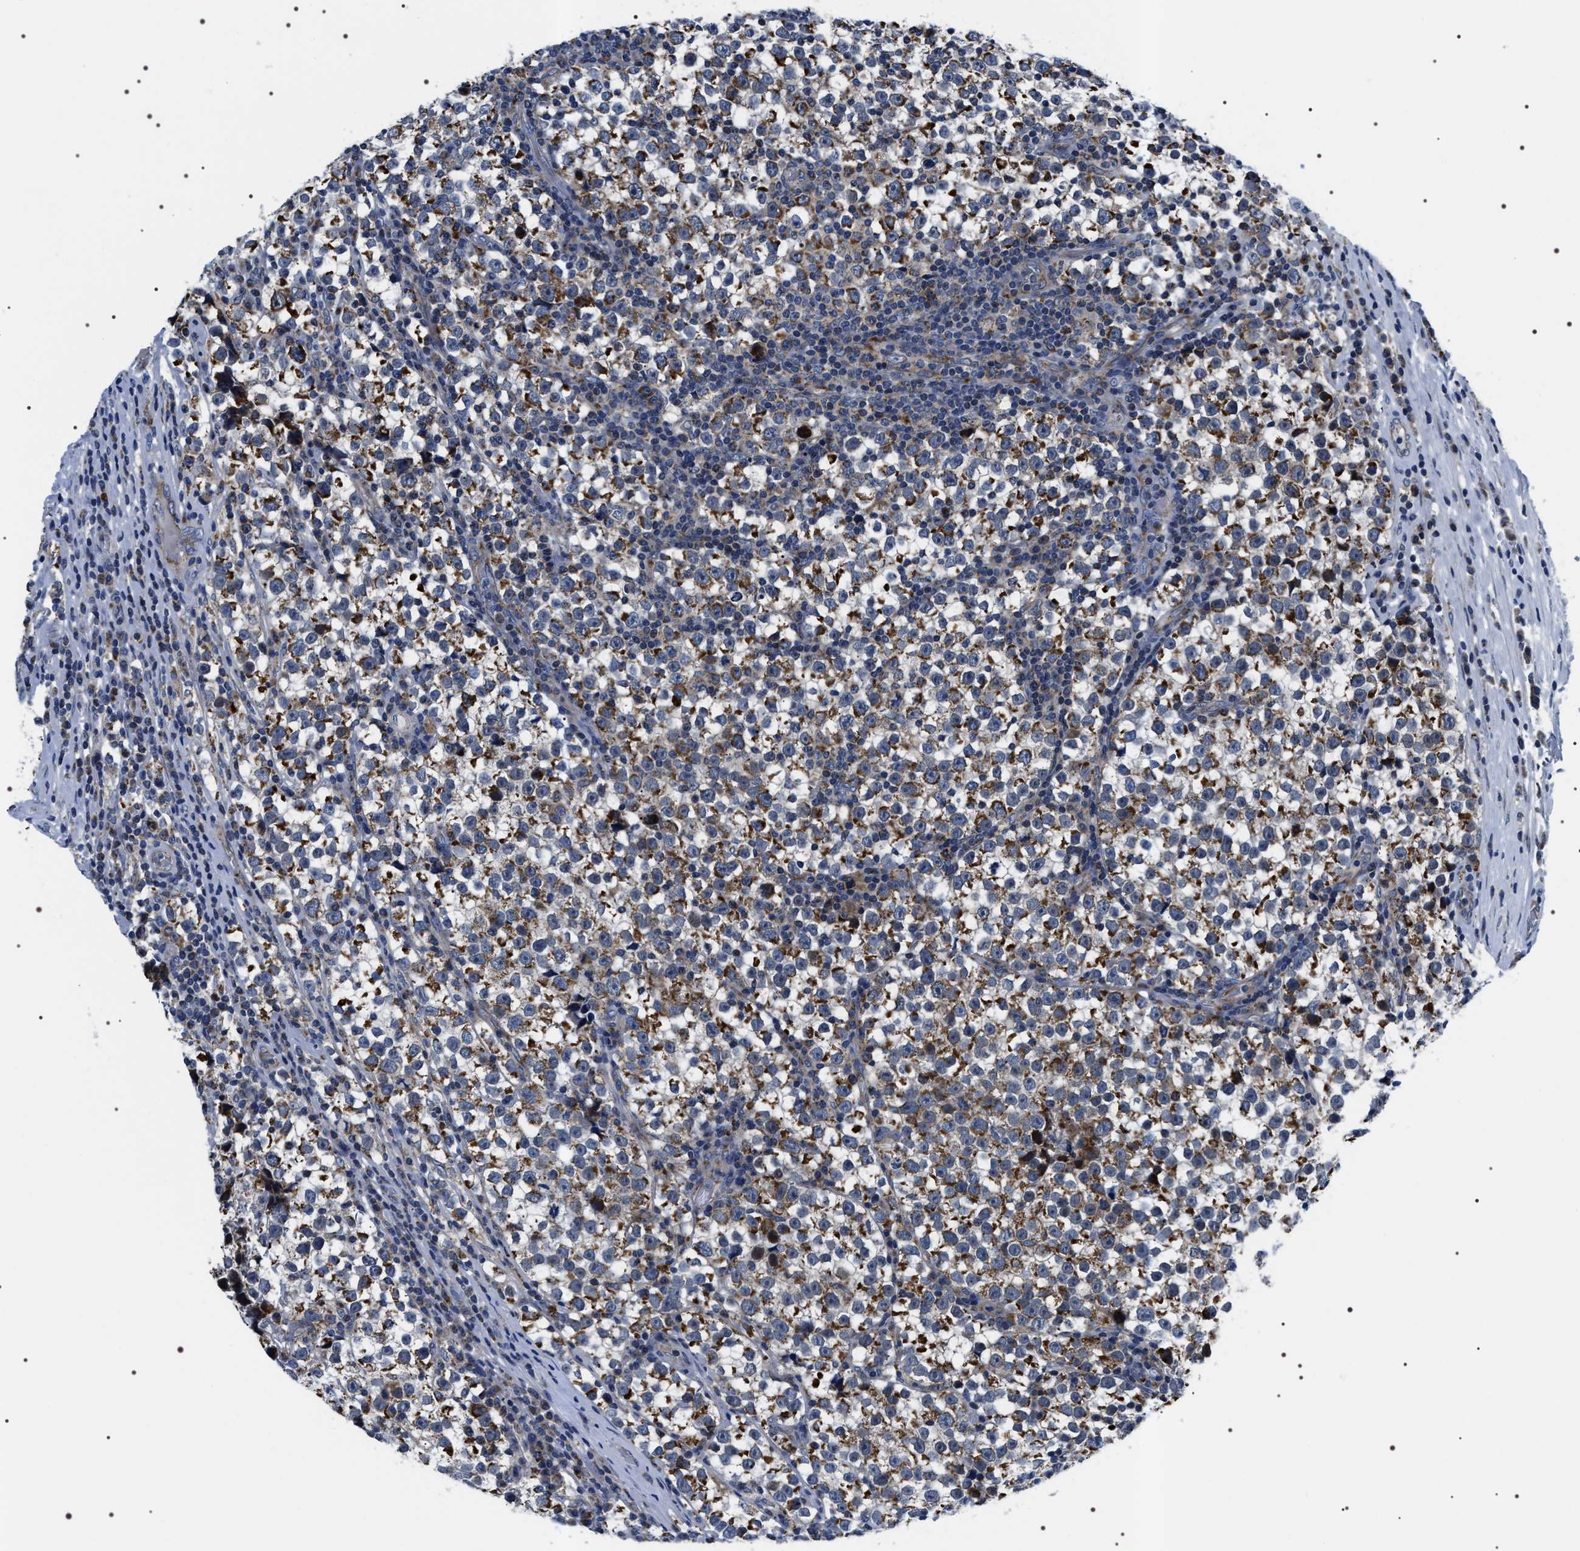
{"staining": {"intensity": "moderate", "quantity": ">75%", "location": "cytoplasmic/membranous"}, "tissue": "testis cancer", "cell_type": "Tumor cells", "image_type": "cancer", "snomed": [{"axis": "morphology", "description": "Normal tissue, NOS"}, {"axis": "morphology", "description": "Seminoma, NOS"}, {"axis": "topography", "description": "Testis"}], "caption": "Testis cancer (seminoma) tissue exhibits moderate cytoplasmic/membranous expression in about >75% of tumor cells, visualized by immunohistochemistry. Using DAB (3,3'-diaminobenzidine) (brown) and hematoxylin (blue) stains, captured at high magnification using brightfield microscopy.", "gene": "NTMT1", "patient": {"sex": "male", "age": 43}}